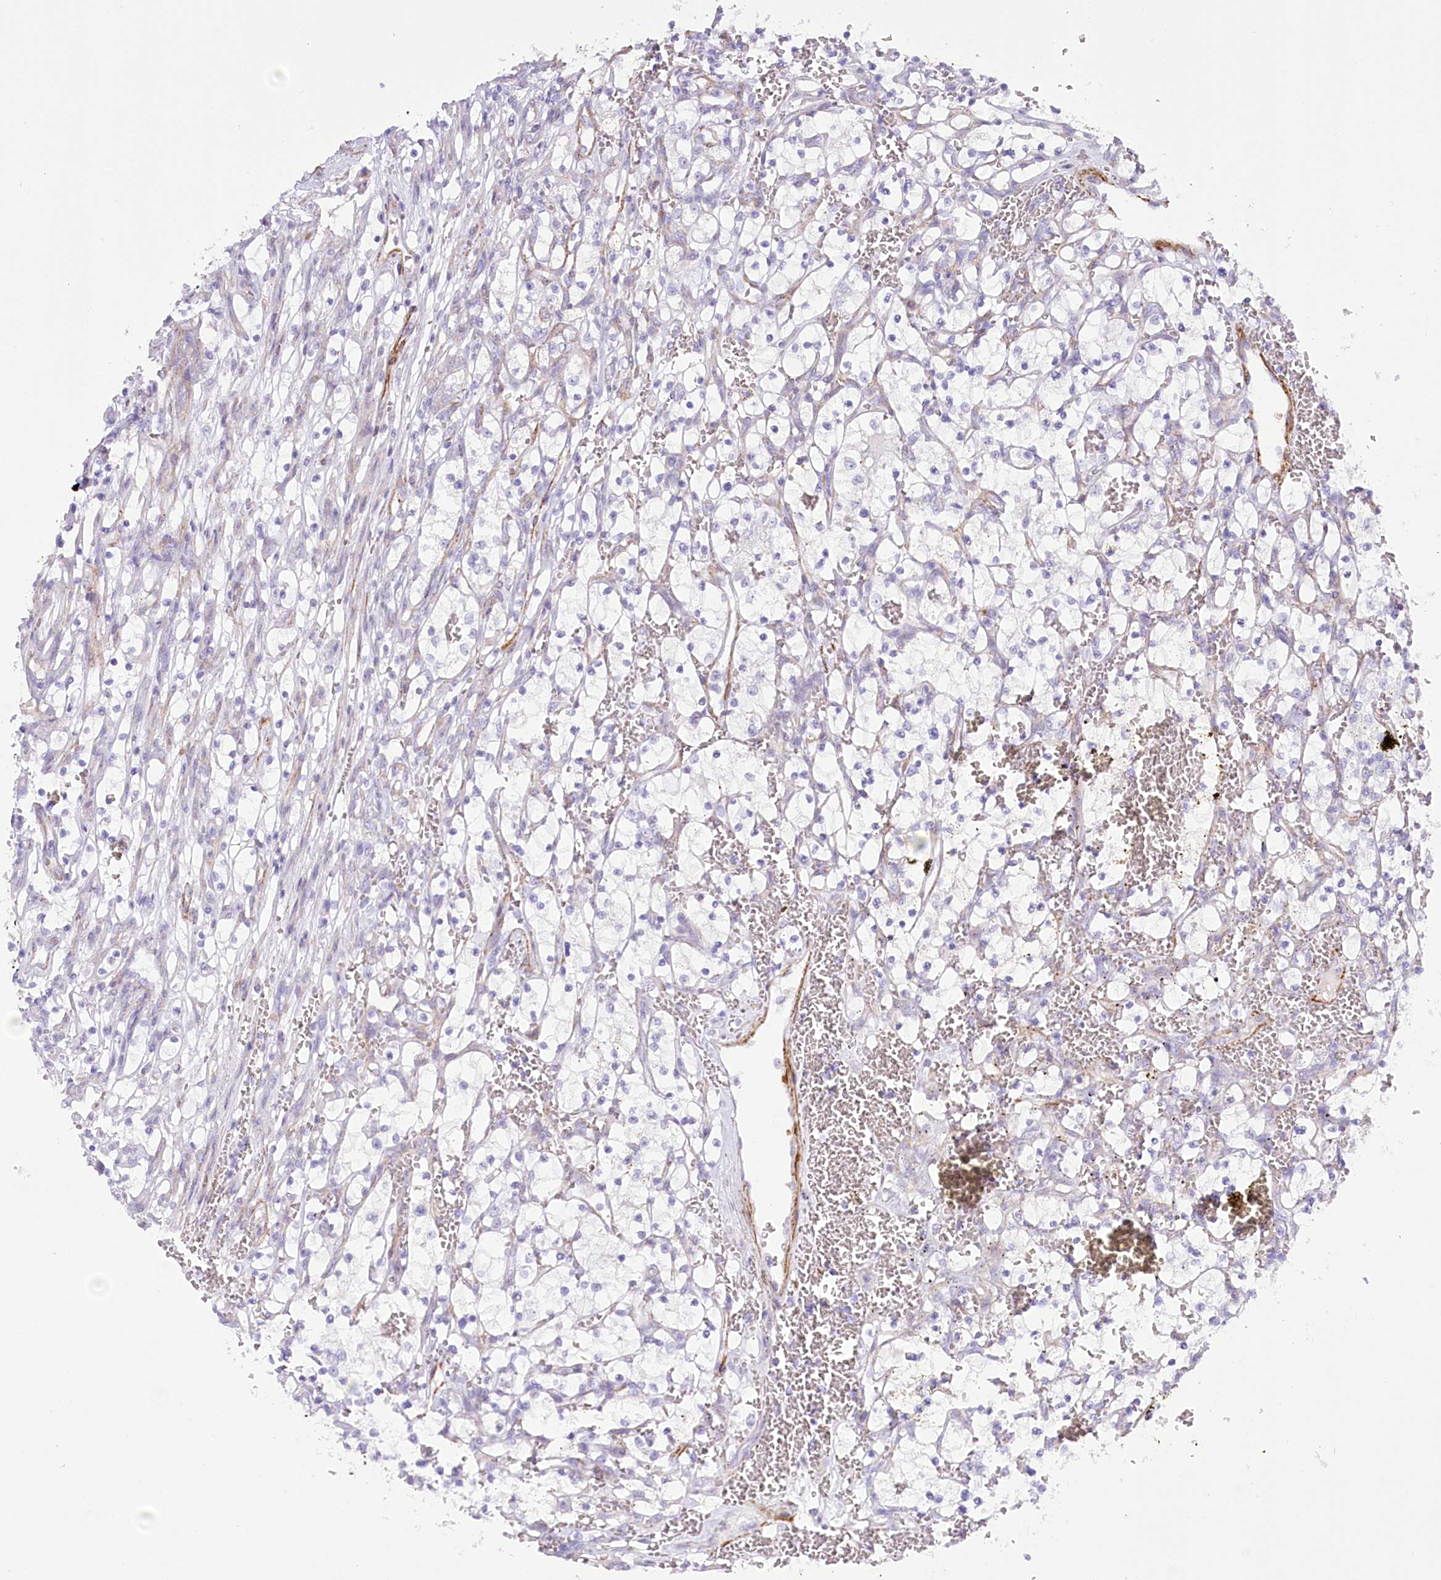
{"staining": {"intensity": "negative", "quantity": "none", "location": "none"}, "tissue": "renal cancer", "cell_type": "Tumor cells", "image_type": "cancer", "snomed": [{"axis": "morphology", "description": "Adenocarcinoma, NOS"}, {"axis": "topography", "description": "Kidney"}], "caption": "There is no significant staining in tumor cells of renal cancer.", "gene": "SYNPO2", "patient": {"sex": "female", "age": 69}}